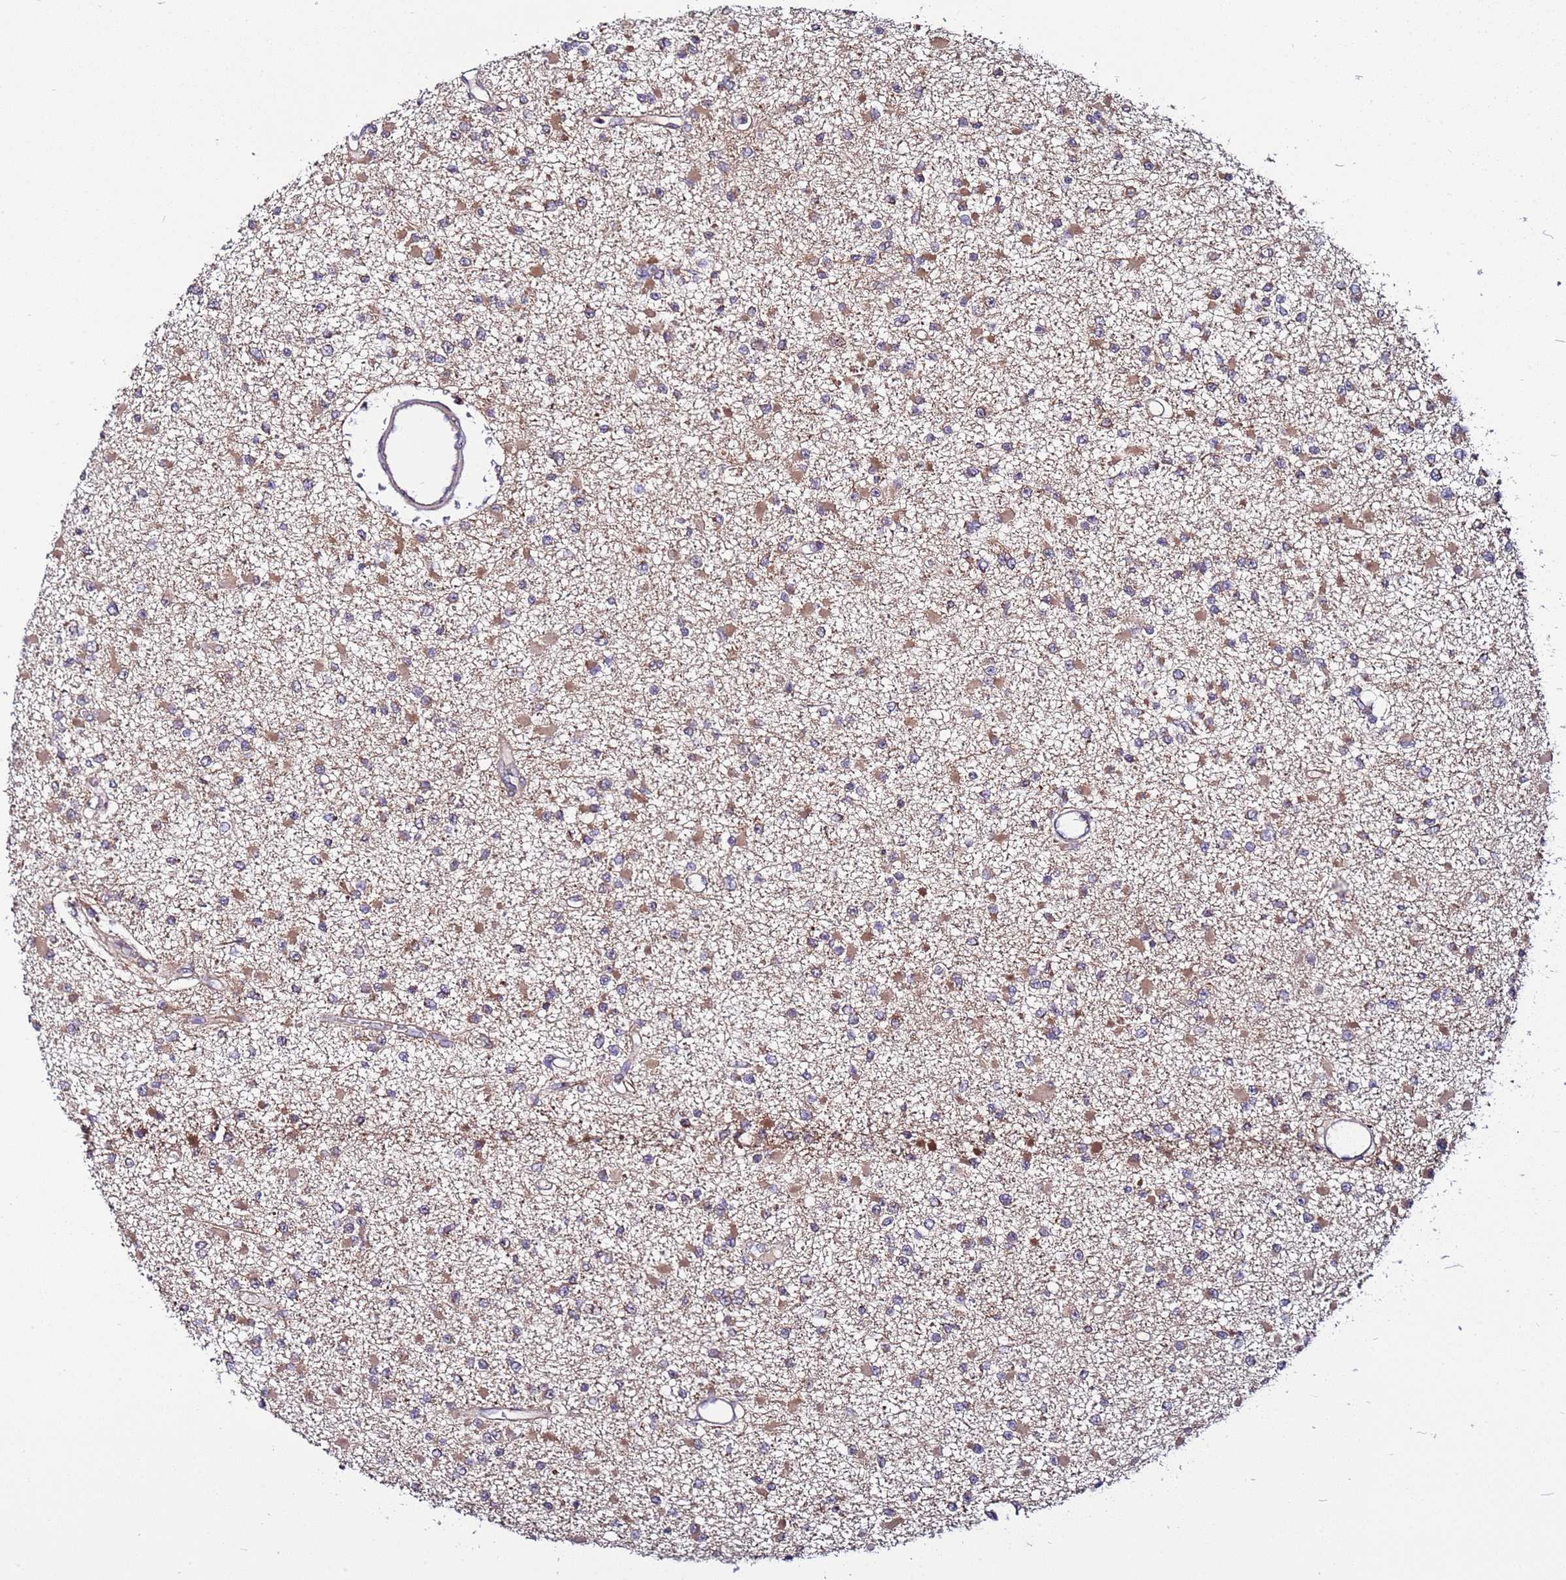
{"staining": {"intensity": "moderate", "quantity": "<25%", "location": "cytoplasmic/membranous"}, "tissue": "glioma", "cell_type": "Tumor cells", "image_type": "cancer", "snomed": [{"axis": "morphology", "description": "Glioma, malignant, Low grade"}, {"axis": "topography", "description": "Brain"}], "caption": "This photomicrograph demonstrates IHC staining of human glioma, with low moderate cytoplasmic/membranous staining in approximately <25% of tumor cells.", "gene": "TMEM176B", "patient": {"sex": "female", "age": 22}}